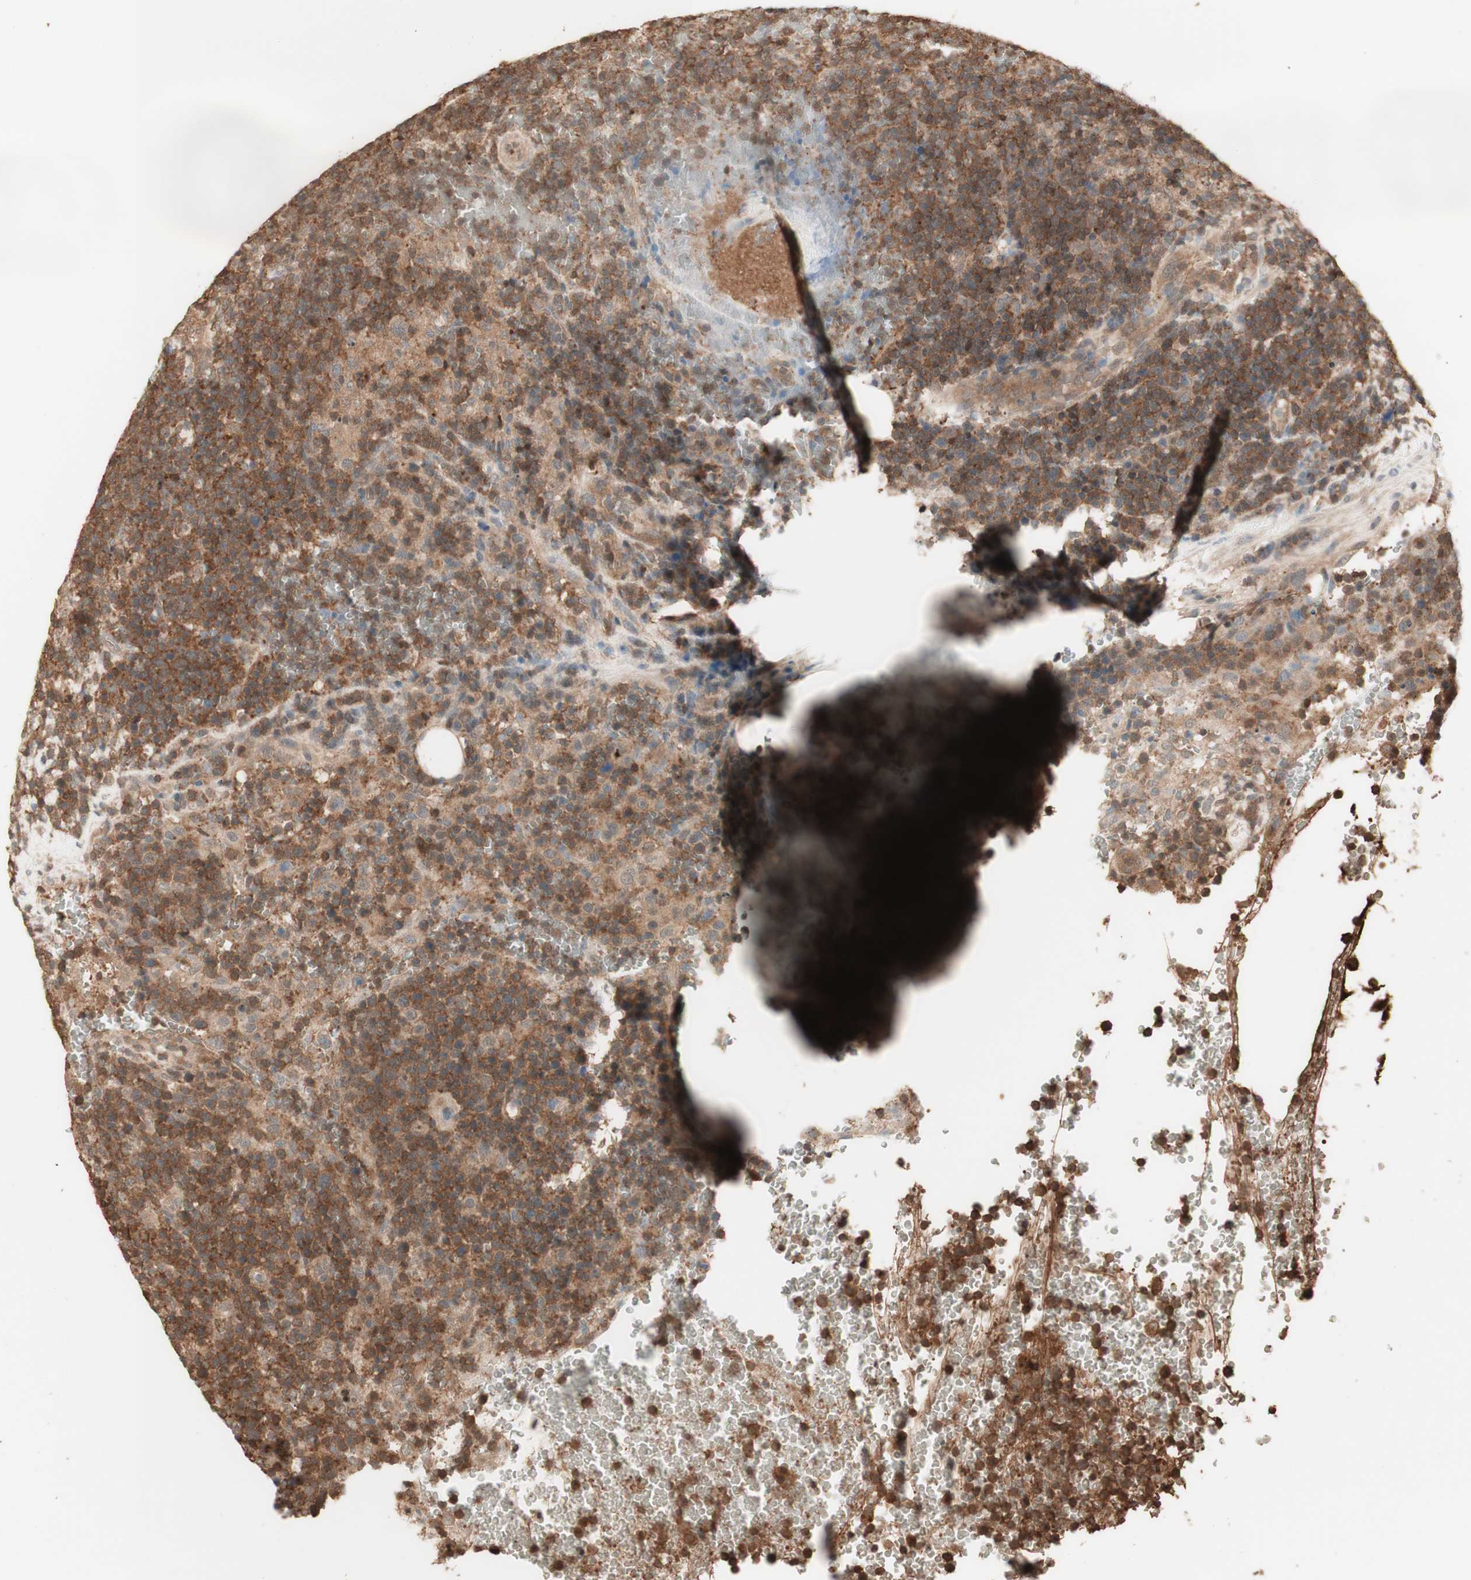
{"staining": {"intensity": "moderate", "quantity": ">75%", "location": "cytoplasmic/membranous"}, "tissue": "lymphoma", "cell_type": "Tumor cells", "image_type": "cancer", "snomed": [{"axis": "morphology", "description": "Malignant lymphoma, non-Hodgkin's type, High grade"}, {"axis": "topography", "description": "Lymph node"}], "caption": "Immunohistochemistry histopathology image of human lymphoma stained for a protein (brown), which shows medium levels of moderate cytoplasmic/membranous positivity in about >75% of tumor cells.", "gene": "YWHAB", "patient": {"sex": "male", "age": 61}}